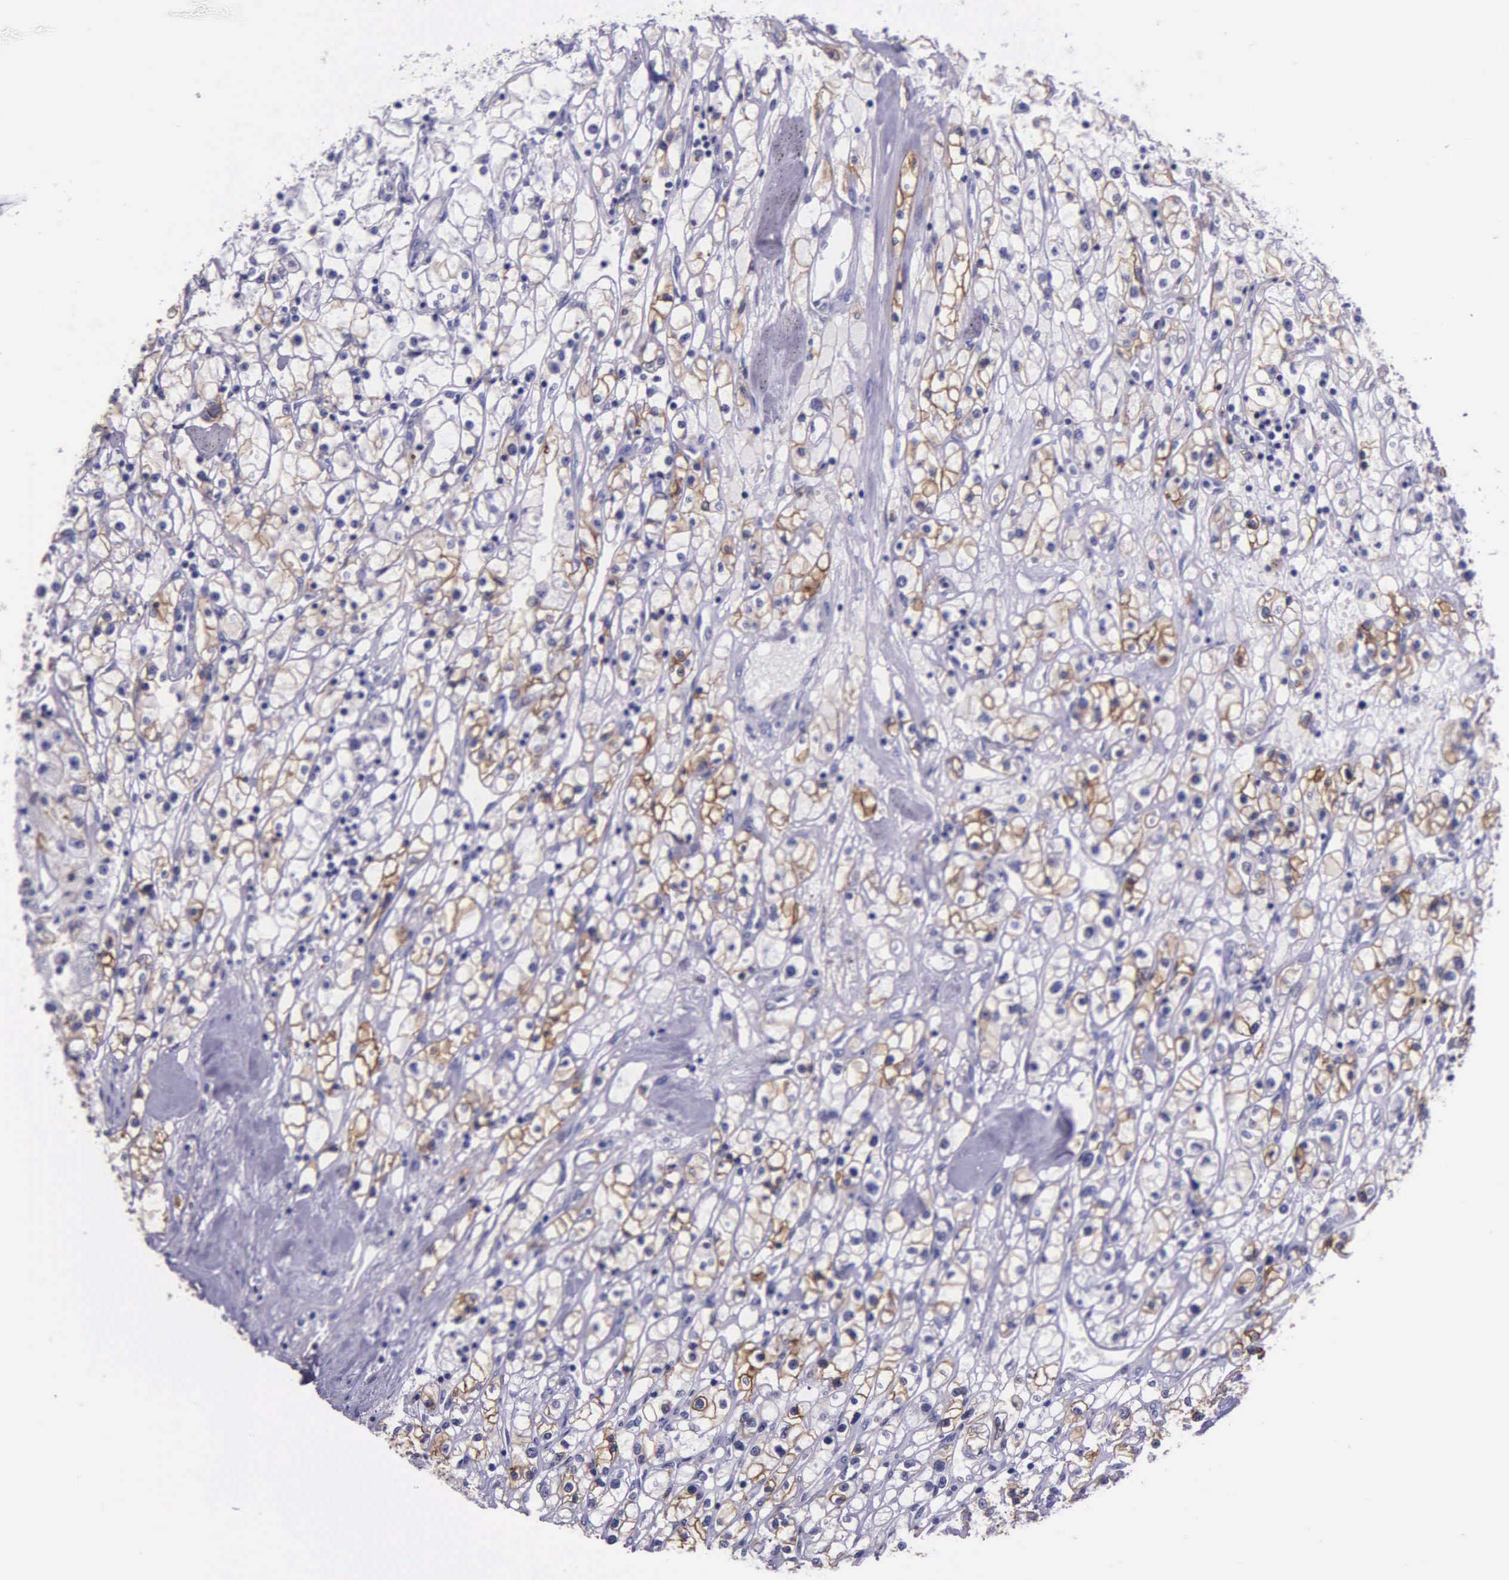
{"staining": {"intensity": "weak", "quantity": "25%-75%", "location": "cytoplasmic/membranous"}, "tissue": "renal cancer", "cell_type": "Tumor cells", "image_type": "cancer", "snomed": [{"axis": "morphology", "description": "Adenocarcinoma, NOS"}, {"axis": "topography", "description": "Kidney"}], "caption": "About 25%-75% of tumor cells in renal cancer display weak cytoplasmic/membranous protein expression as visualized by brown immunohistochemical staining.", "gene": "AHNAK2", "patient": {"sex": "male", "age": 56}}